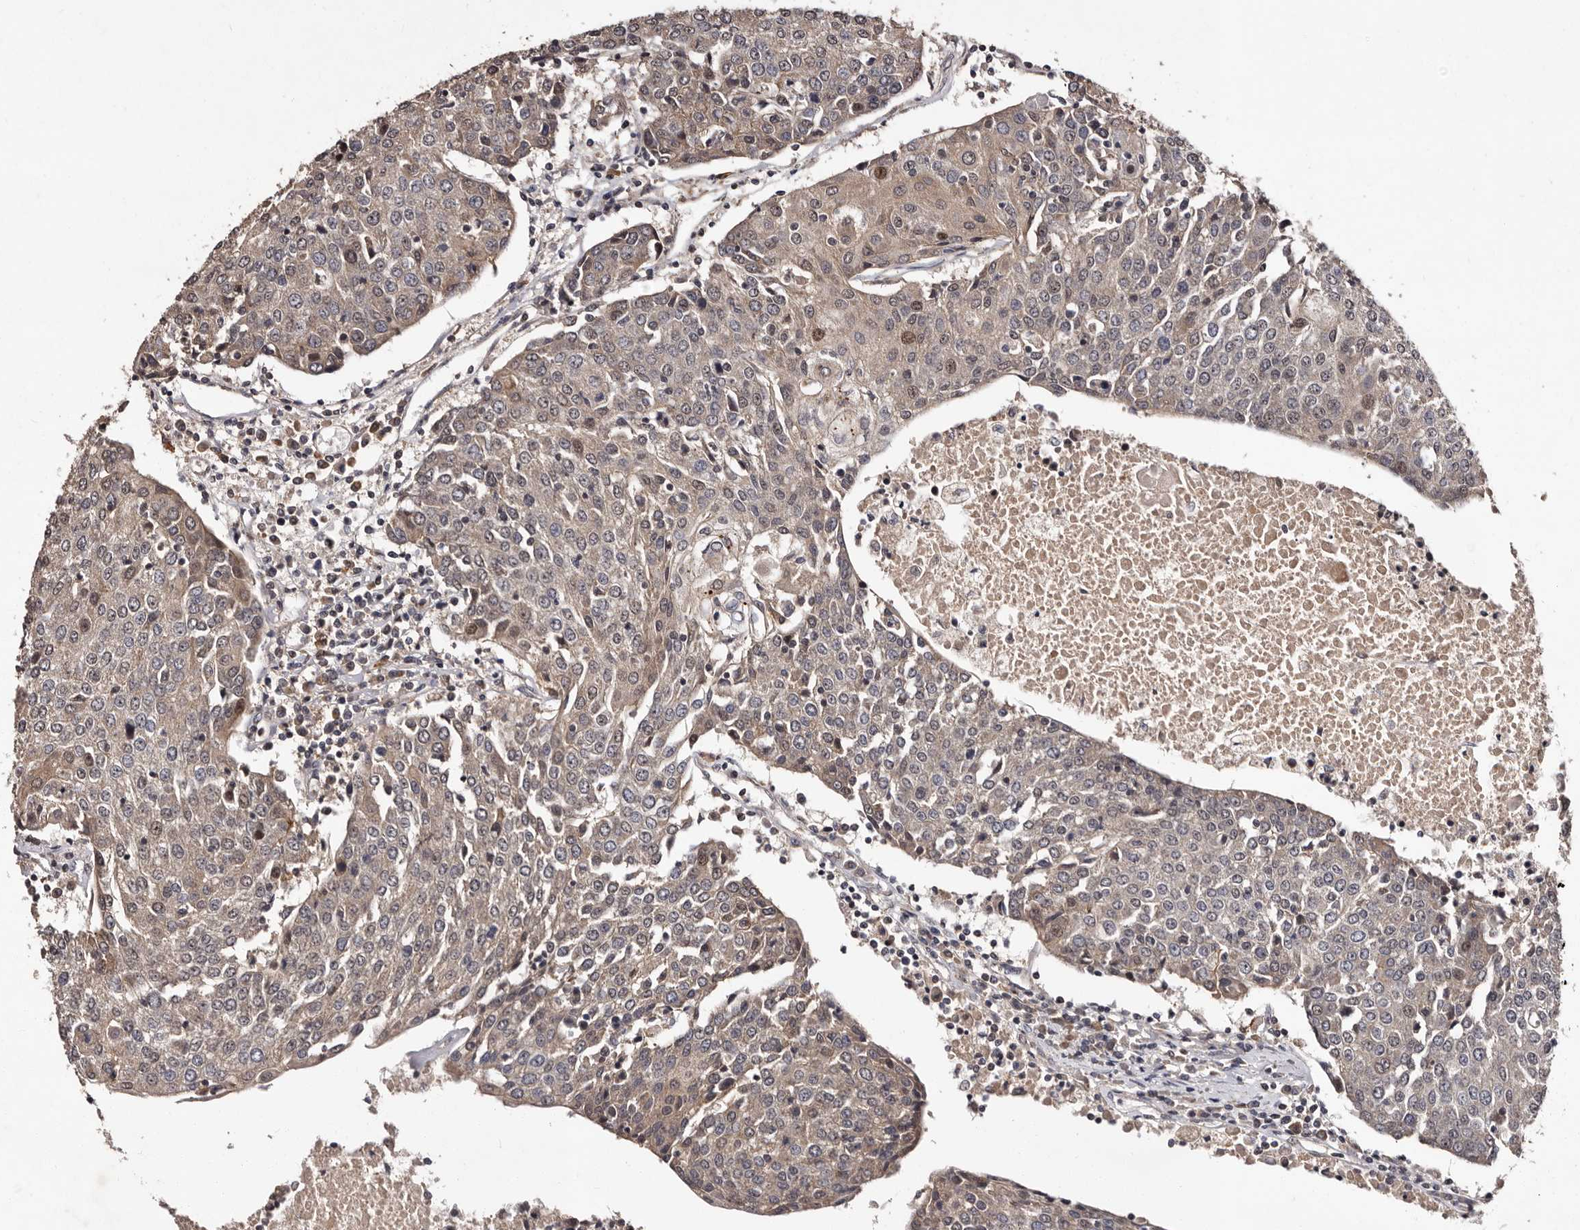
{"staining": {"intensity": "weak", "quantity": "<25%", "location": "cytoplasmic/membranous,nuclear"}, "tissue": "urothelial cancer", "cell_type": "Tumor cells", "image_type": "cancer", "snomed": [{"axis": "morphology", "description": "Urothelial carcinoma, High grade"}, {"axis": "topography", "description": "Urinary bladder"}], "caption": "An image of human urothelial carcinoma (high-grade) is negative for staining in tumor cells. (Stains: DAB immunohistochemistry (IHC) with hematoxylin counter stain, Microscopy: brightfield microscopy at high magnification).", "gene": "MKRN3", "patient": {"sex": "female", "age": 85}}